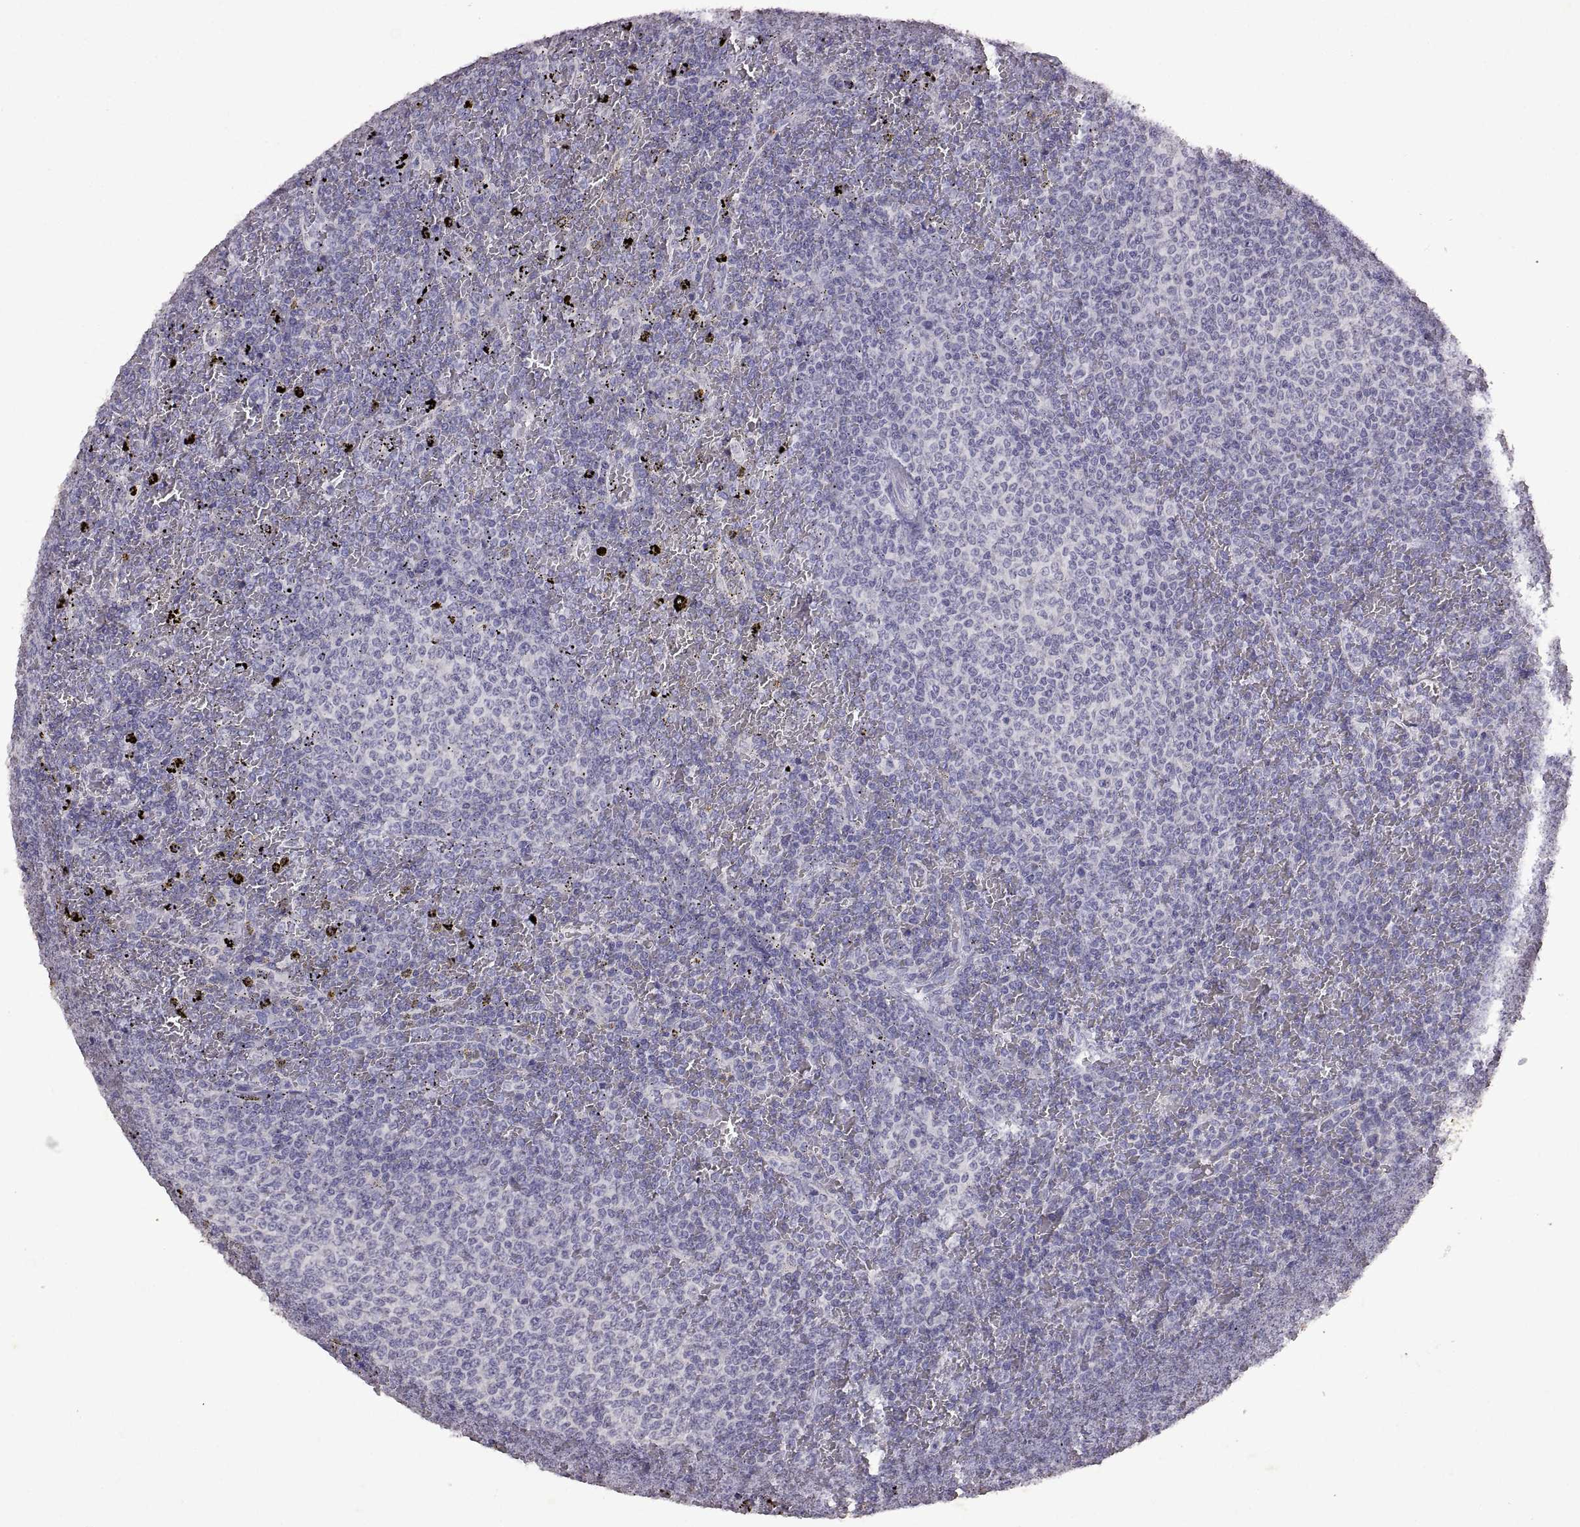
{"staining": {"intensity": "negative", "quantity": "none", "location": "none"}, "tissue": "lymphoma", "cell_type": "Tumor cells", "image_type": "cancer", "snomed": [{"axis": "morphology", "description": "Malignant lymphoma, non-Hodgkin's type, Low grade"}, {"axis": "topography", "description": "Spleen"}], "caption": "This image is of lymphoma stained with IHC to label a protein in brown with the nuclei are counter-stained blue. There is no expression in tumor cells.", "gene": "DEFB136", "patient": {"sex": "female", "age": 77}}